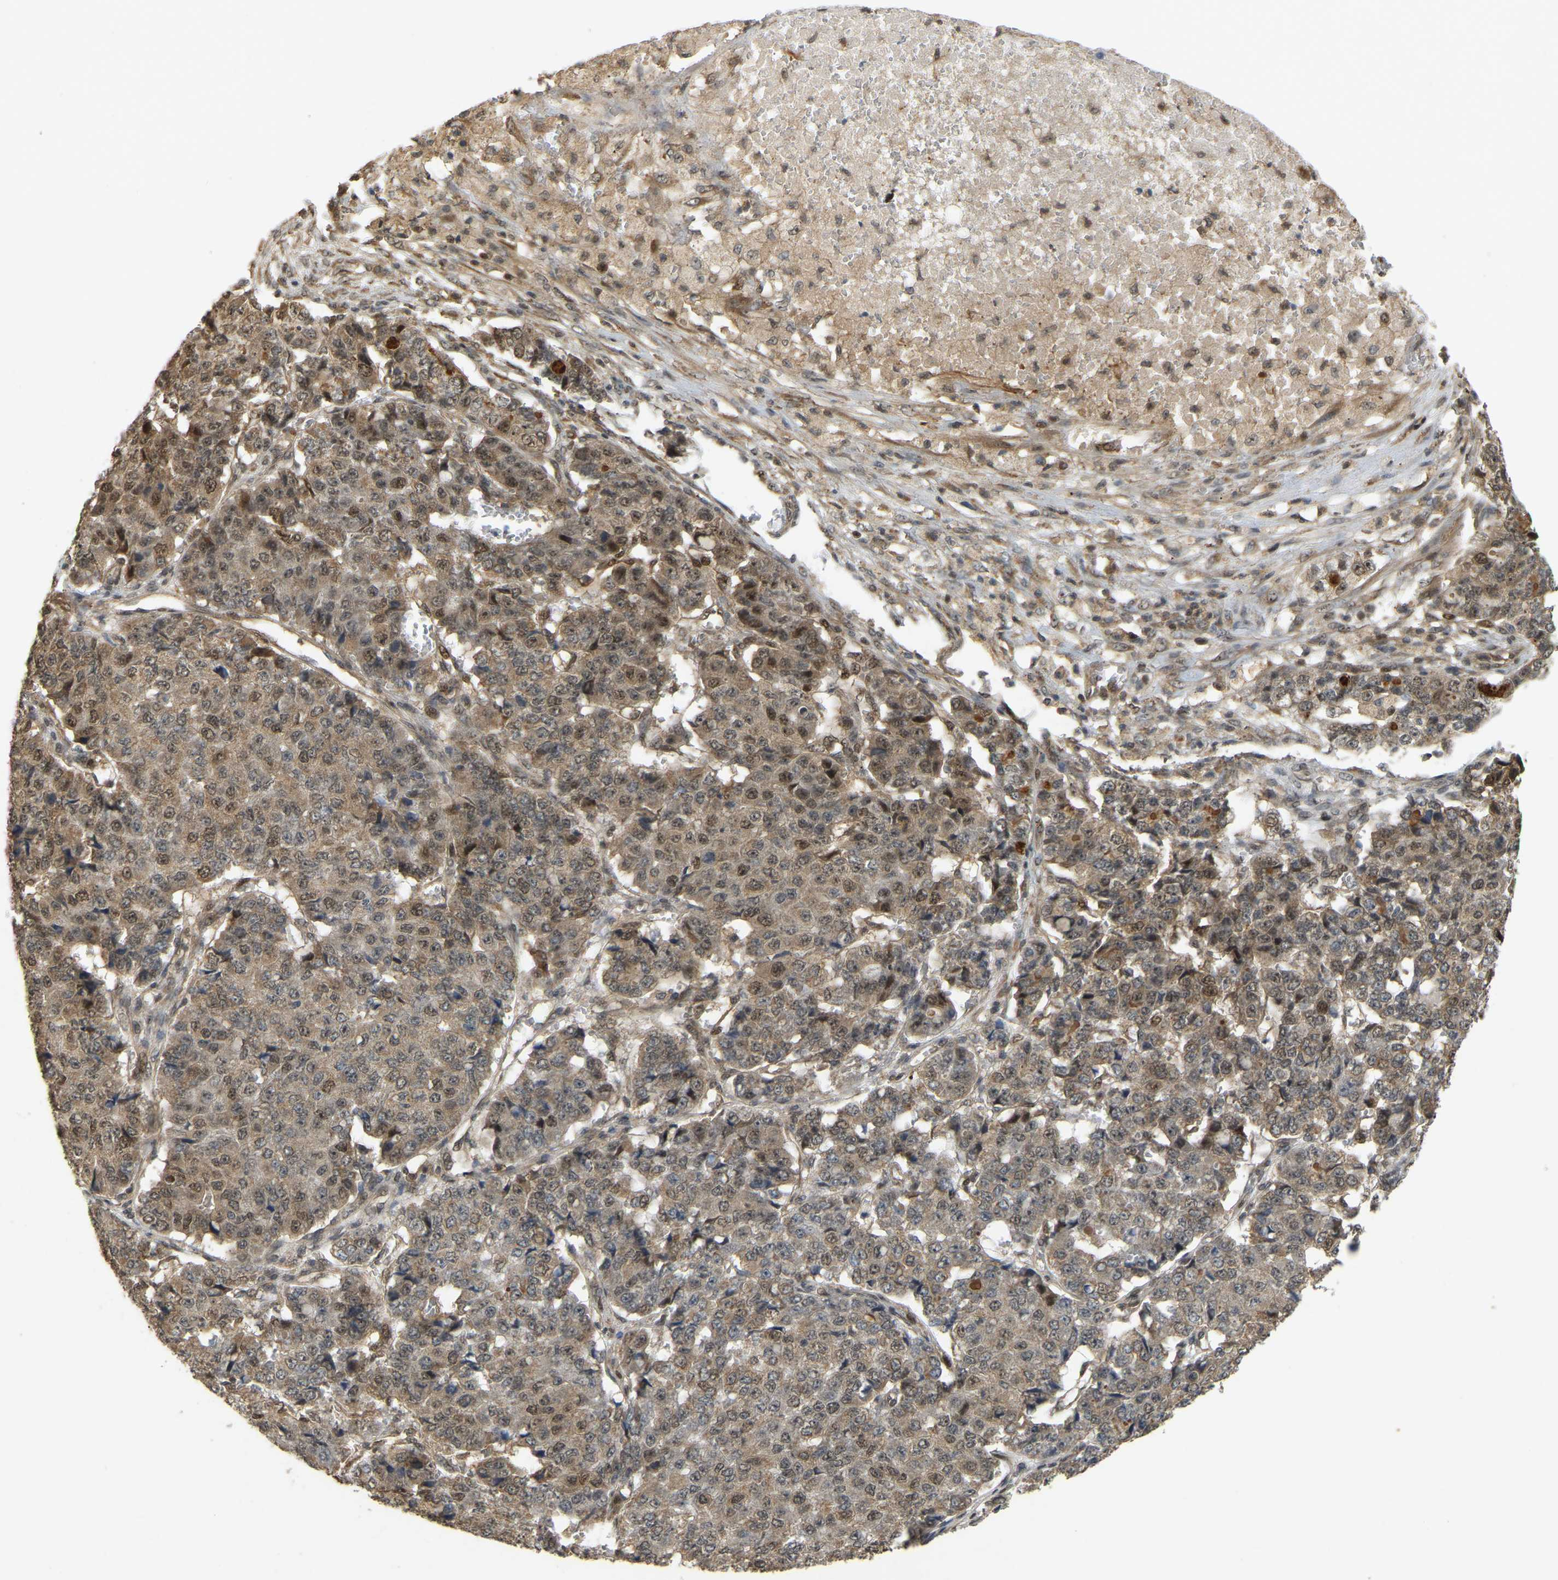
{"staining": {"intensity": "moderate", "quantity": ">75%", "location": "cytoplasmic/membranous,nuclear"}, "tissue": "pancreatic cancer", "cell_type": "Tumor cells", "image_type": "cancer", "snomed": [{"axis": "morphology", "description": "Adenocarcinoma, NOS"}, {"axis": "topography", "description": "Pancreas"}], "caption": "High-power microscopy captured an IHC photomicrograph of pancreatic adenocarcinoma, revealing moderate cytoplasmic/membranous and nuclear positivity in approximately >75% of tumor cells. Immunohistochemistry stains the protein of interest in brown and the nuclei are stained blue.", "gene": "BRF2", "patient": {"sex": "male", "age": 50}}